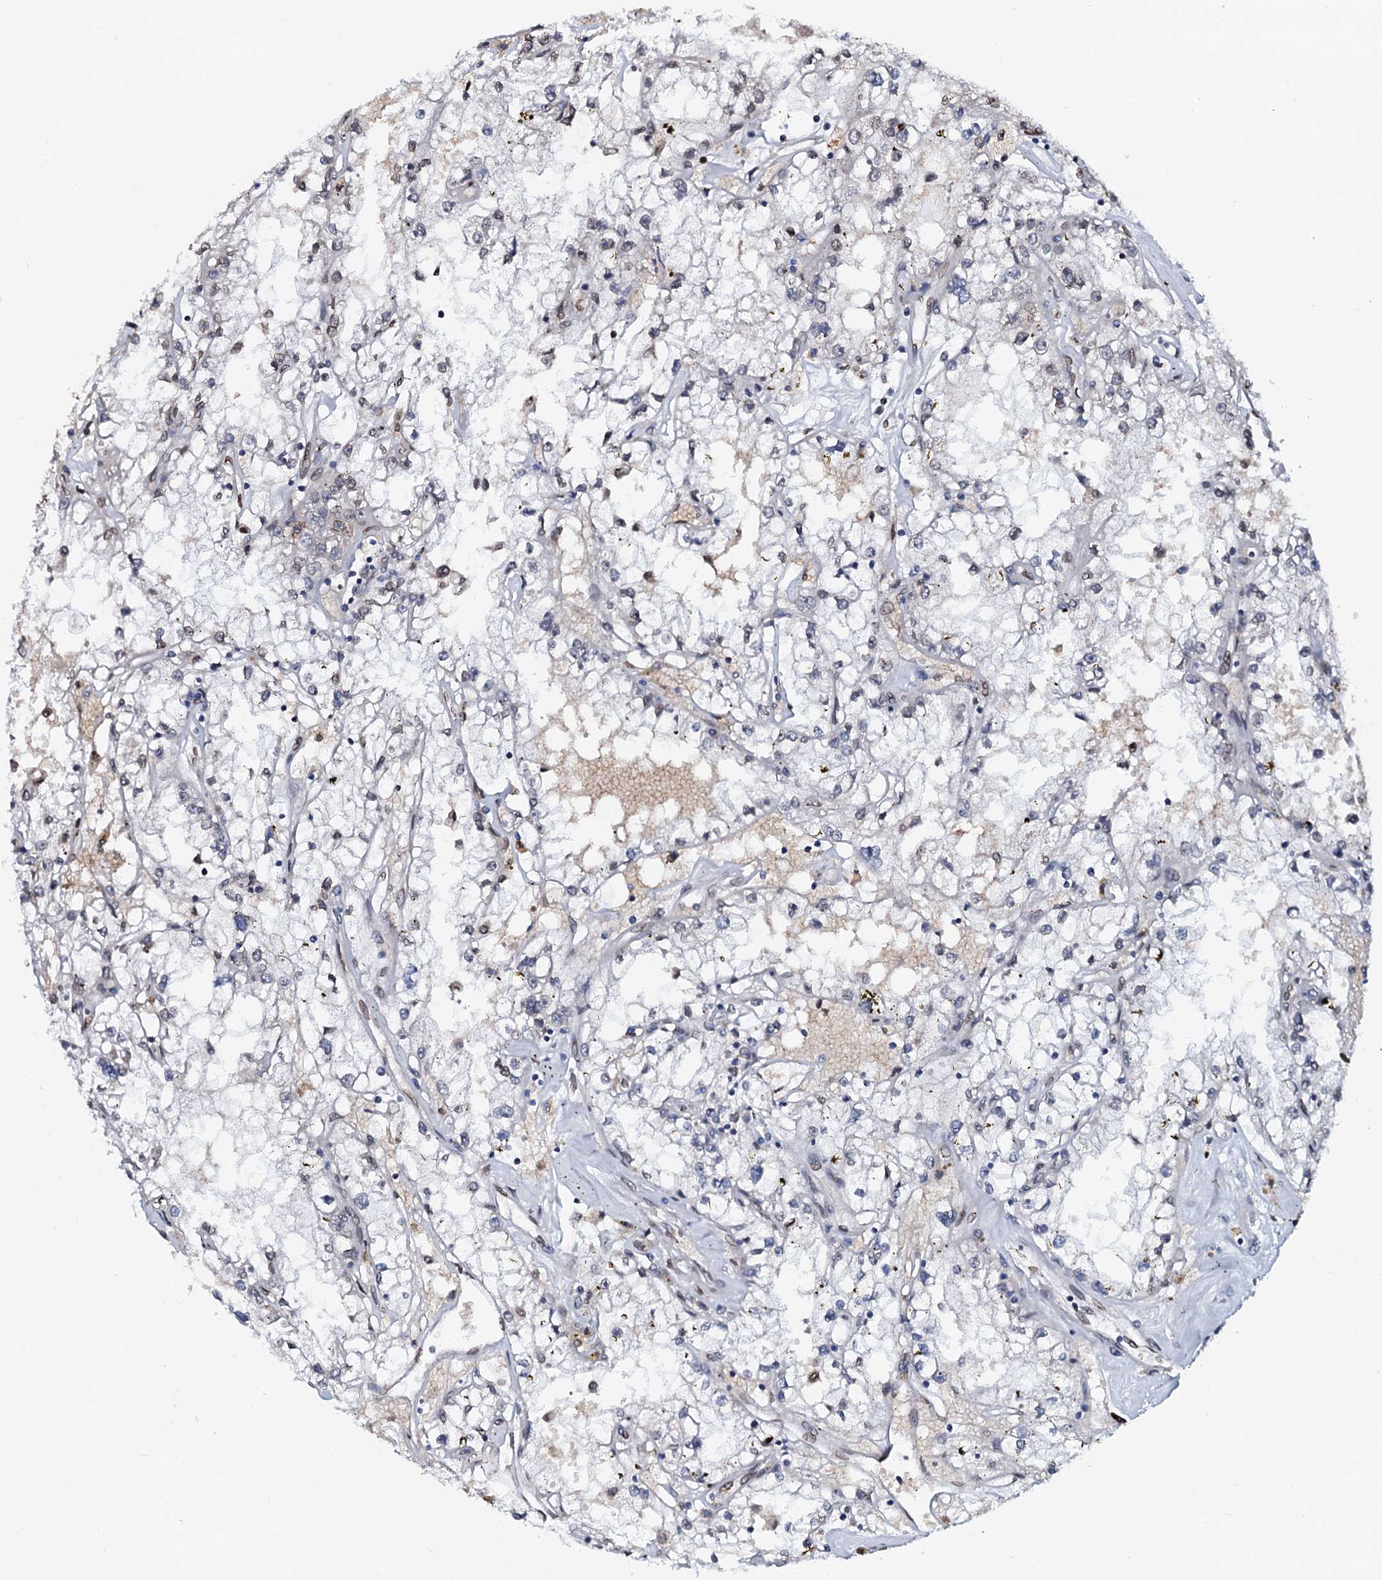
{"staining": {"intensity": "negative", "quantity": "none", "location": "none"}, "tissue": "renal cancer", "cell_type": "Tumor cells", "image_type": "cancer", "snomed": [{"axis": "morphology", "description": "Adenocarcinoma, NOS"}, {"axis": "topography", "description": "Kidney"}], "caption": "Tumor cells show no significant positivity in adenocarcinoma (renal).", "gene": "NRP2", "patient": {"sex": "male", "age": 56}}